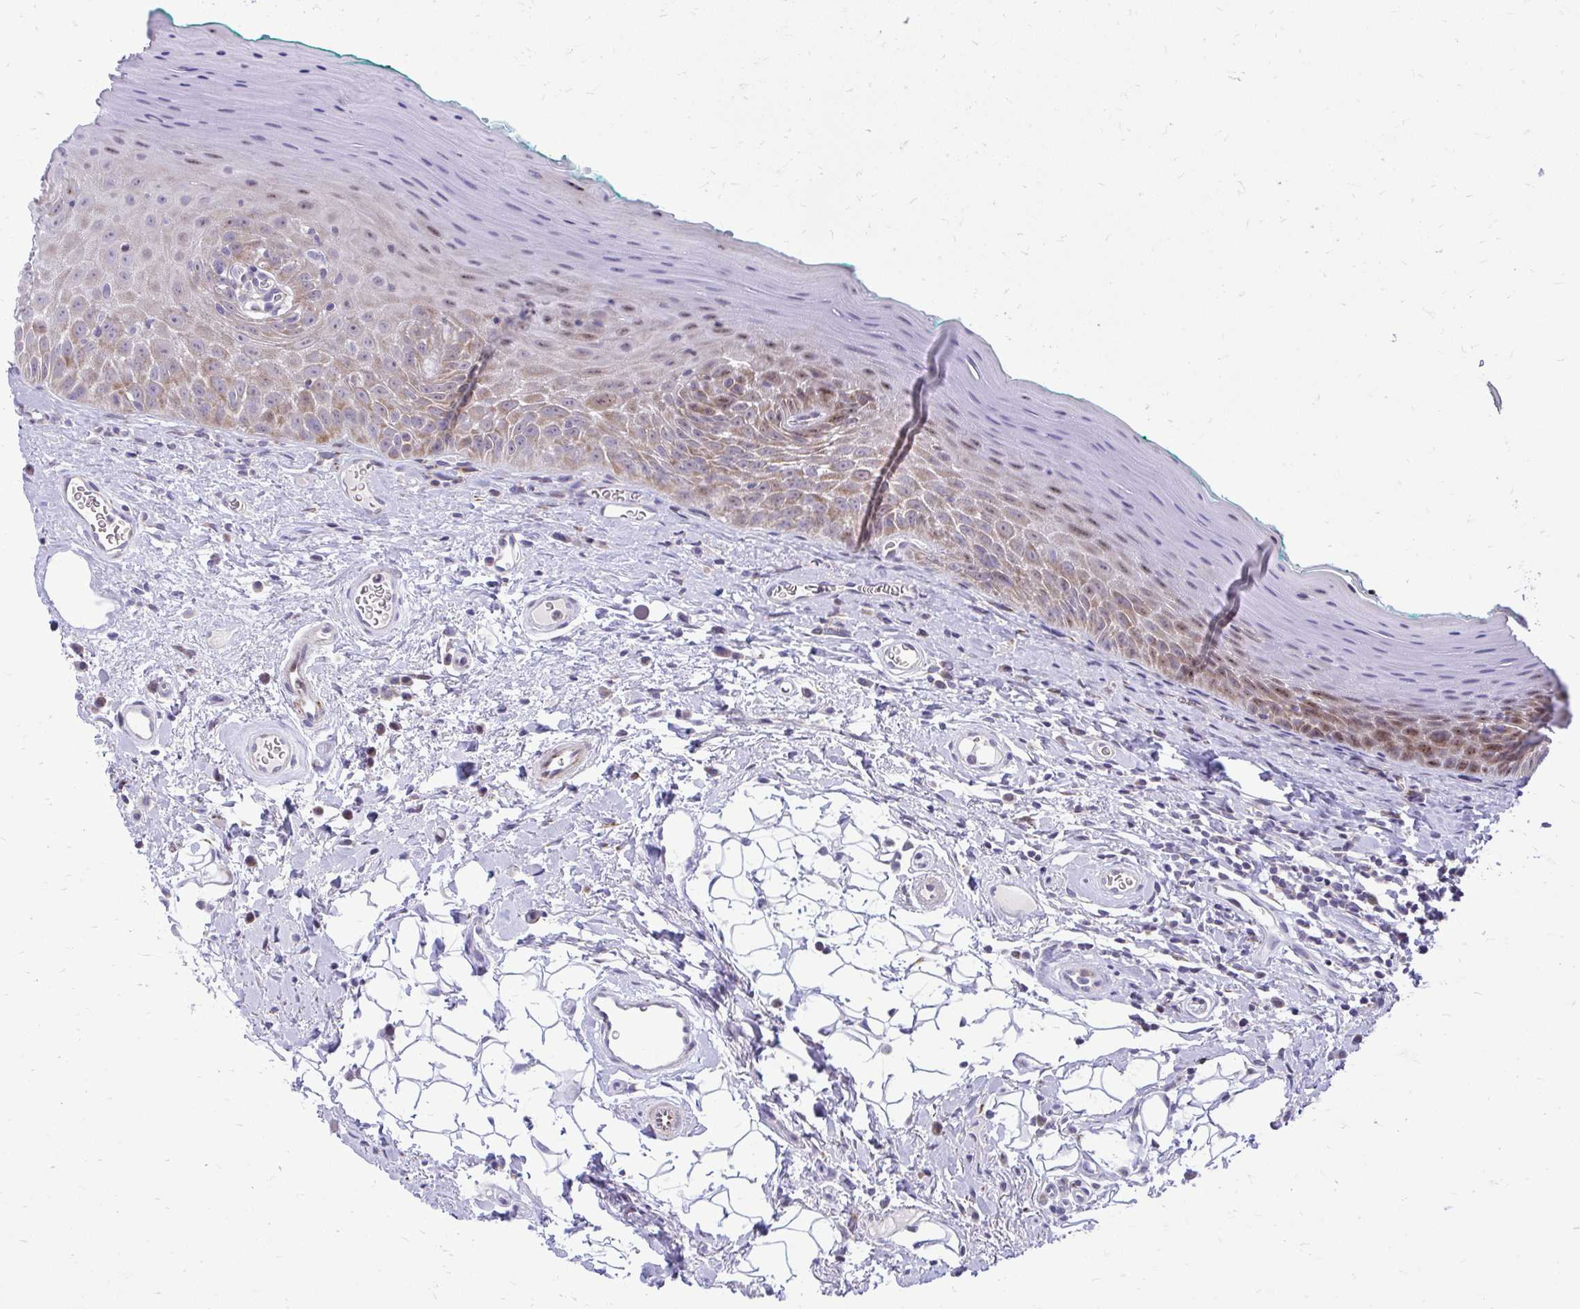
{"staining": {"intensity": "moderate", "quantity": "25%-75%", "location": "cytoplasmic/membranous"}, "tissue": "oral mucosa", "cell_type": "Squamous epithelial cells", "image_type": "normal", "snomed": [{"axis": "morphology", "description": "Normal tissue, NOS"}, {"axis": "topography", "description": "Oral tissue"}, {"axis": "topography", "description": "Tounge, NOS"}], "caption": "Oral mucosa stained with a brown dye displays moderate cytoplasmic/membranous positive positivity in approximately 25%-75% of squamous epithelial cells.", "gene": "GPRIN3", "patient": {"sex": "male", "age": 83}}